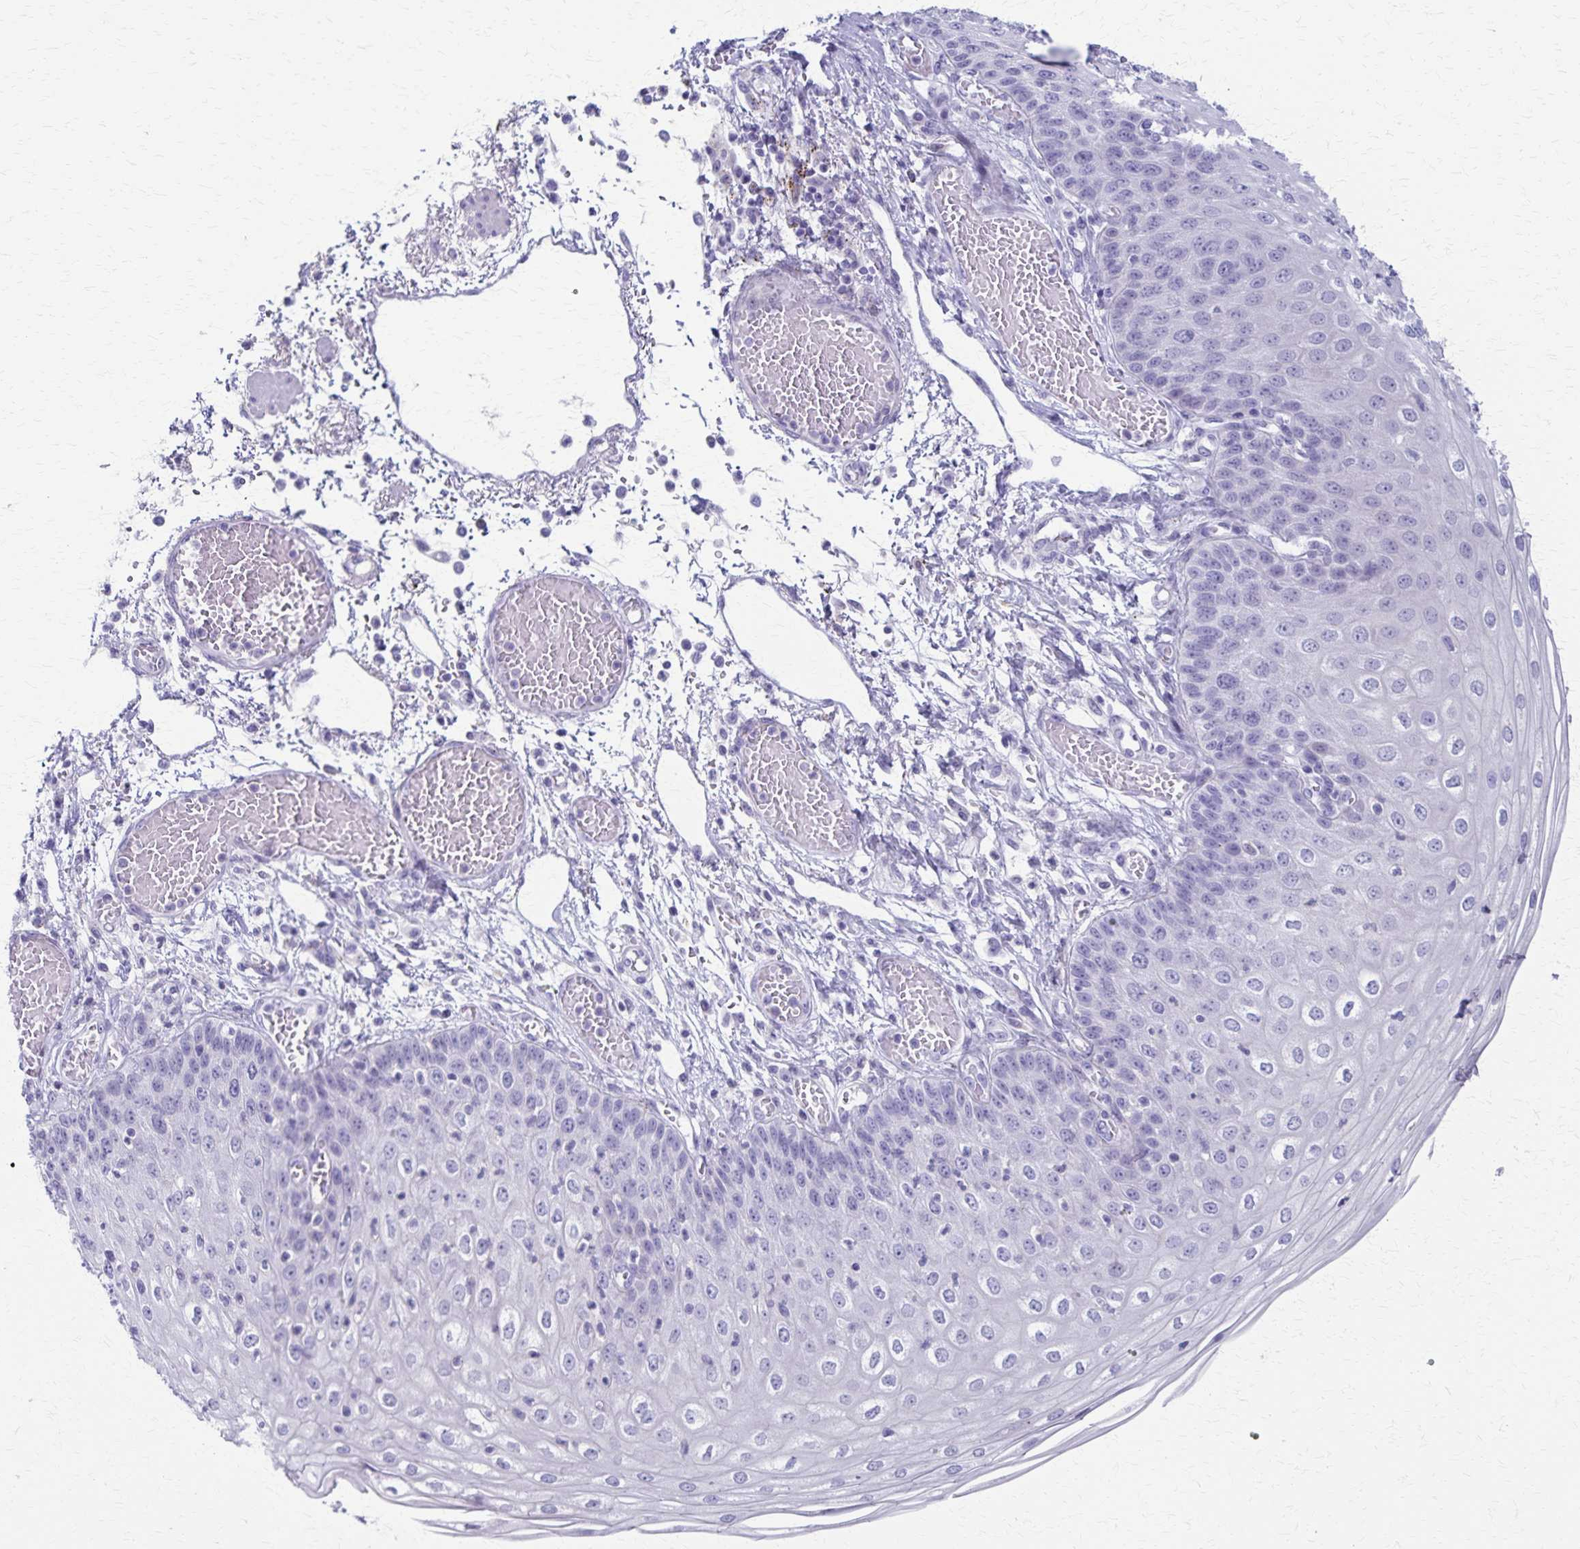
{"staining": {"intensity": "negative", "quantity": "none", "location": "none"}, "tissue": "esophagus", "cell_type": "Squamous epithelial cells", "image_type": "normal", "snomed": [{"axis": "morphology", "description": "Normal tissue, NOS"}, {"axis": "morphology", "description": "Adenocarcinoma, NOS"}, {"axis": "topography", "description": "Esophagus"}], "caption": "Micrograph shows no significant protein staining in squamous epithelial cells of unremarkable esophagus.", "gene": "TMEM60", "patient": {"sex": "male", "age": 81}}